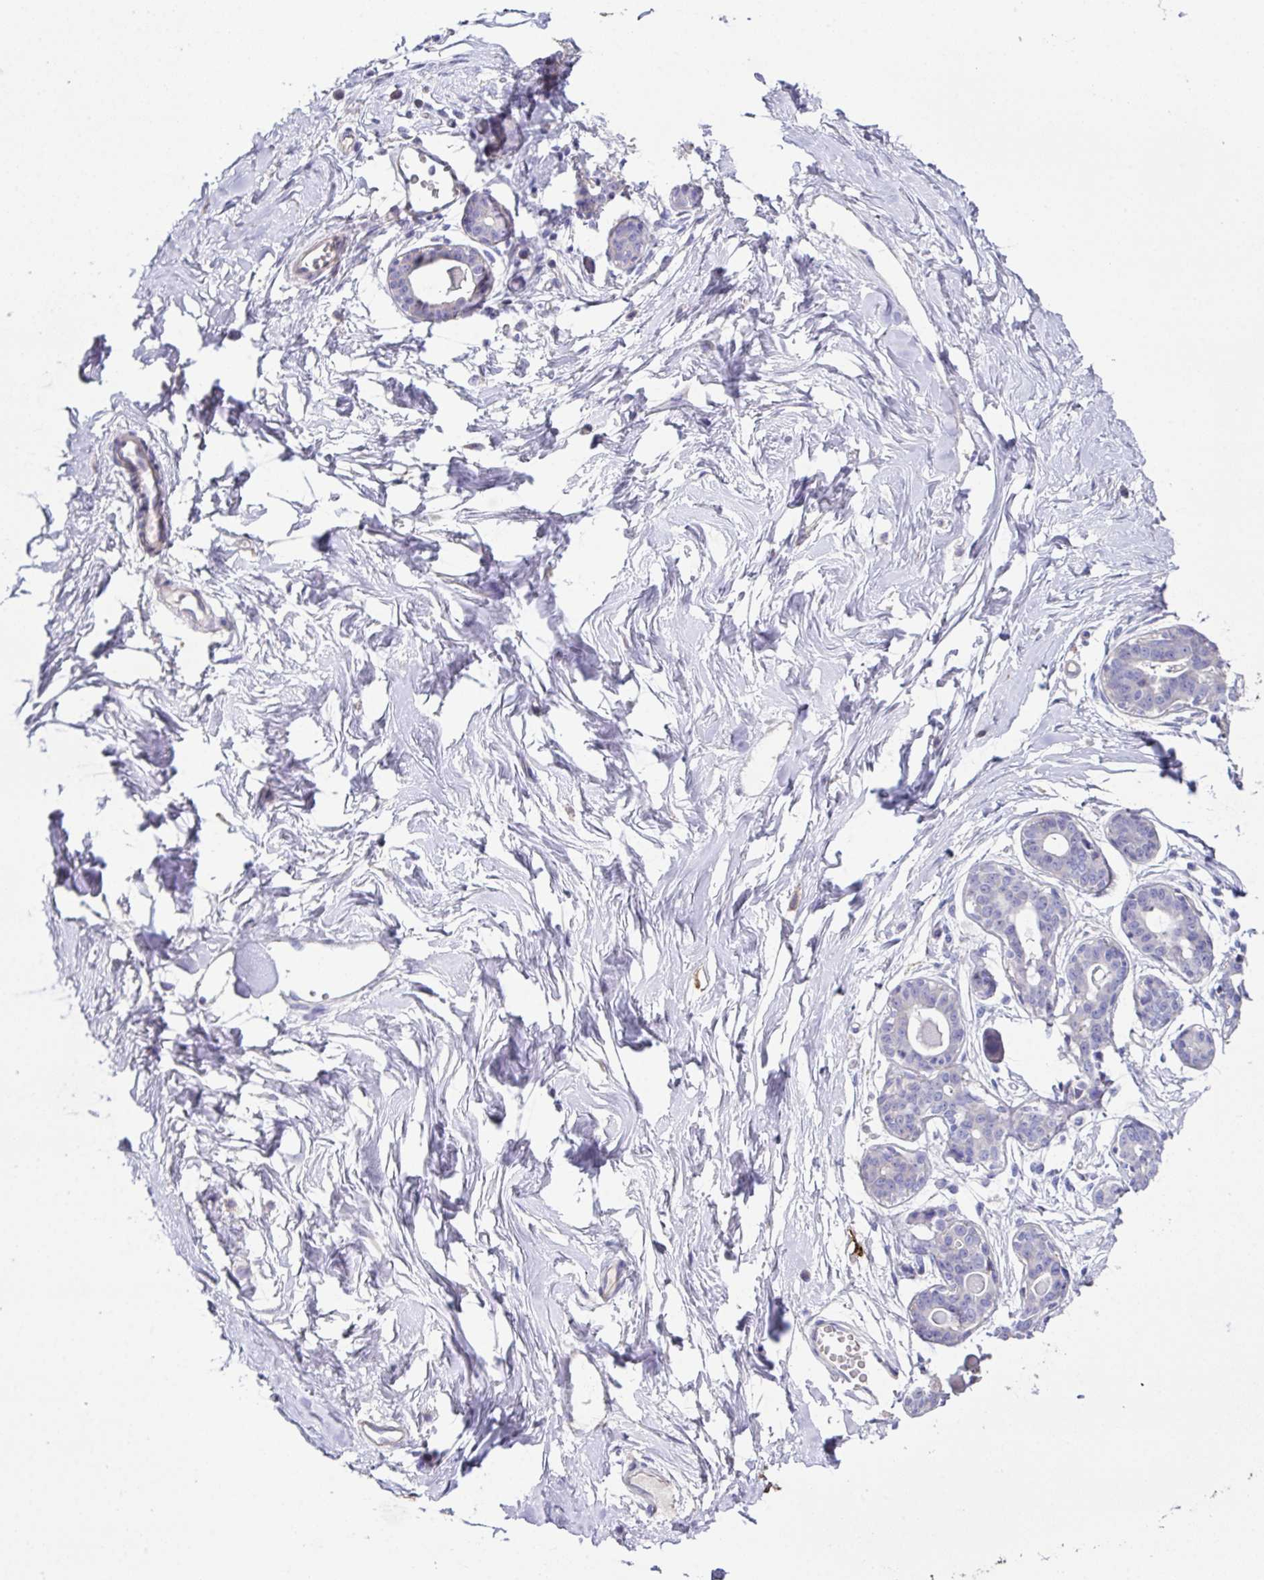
{"staining": {"intensity": "negative", "quantity": "none", "location": "none"}, "tissue": "breast", "cell_type": "Adipocytes", "image_type": "normal", "snomed": [{"axis": "morphology", "description": "Normal tissue, NOS"}, {"axis": "topography", "description": "Breast"}], "caption": "Immunohistochemistry of benign breast demonstrates no positivity in adipocytes.", "gene": "MARCO", "patient": {"sex": "female", "age": 45}}